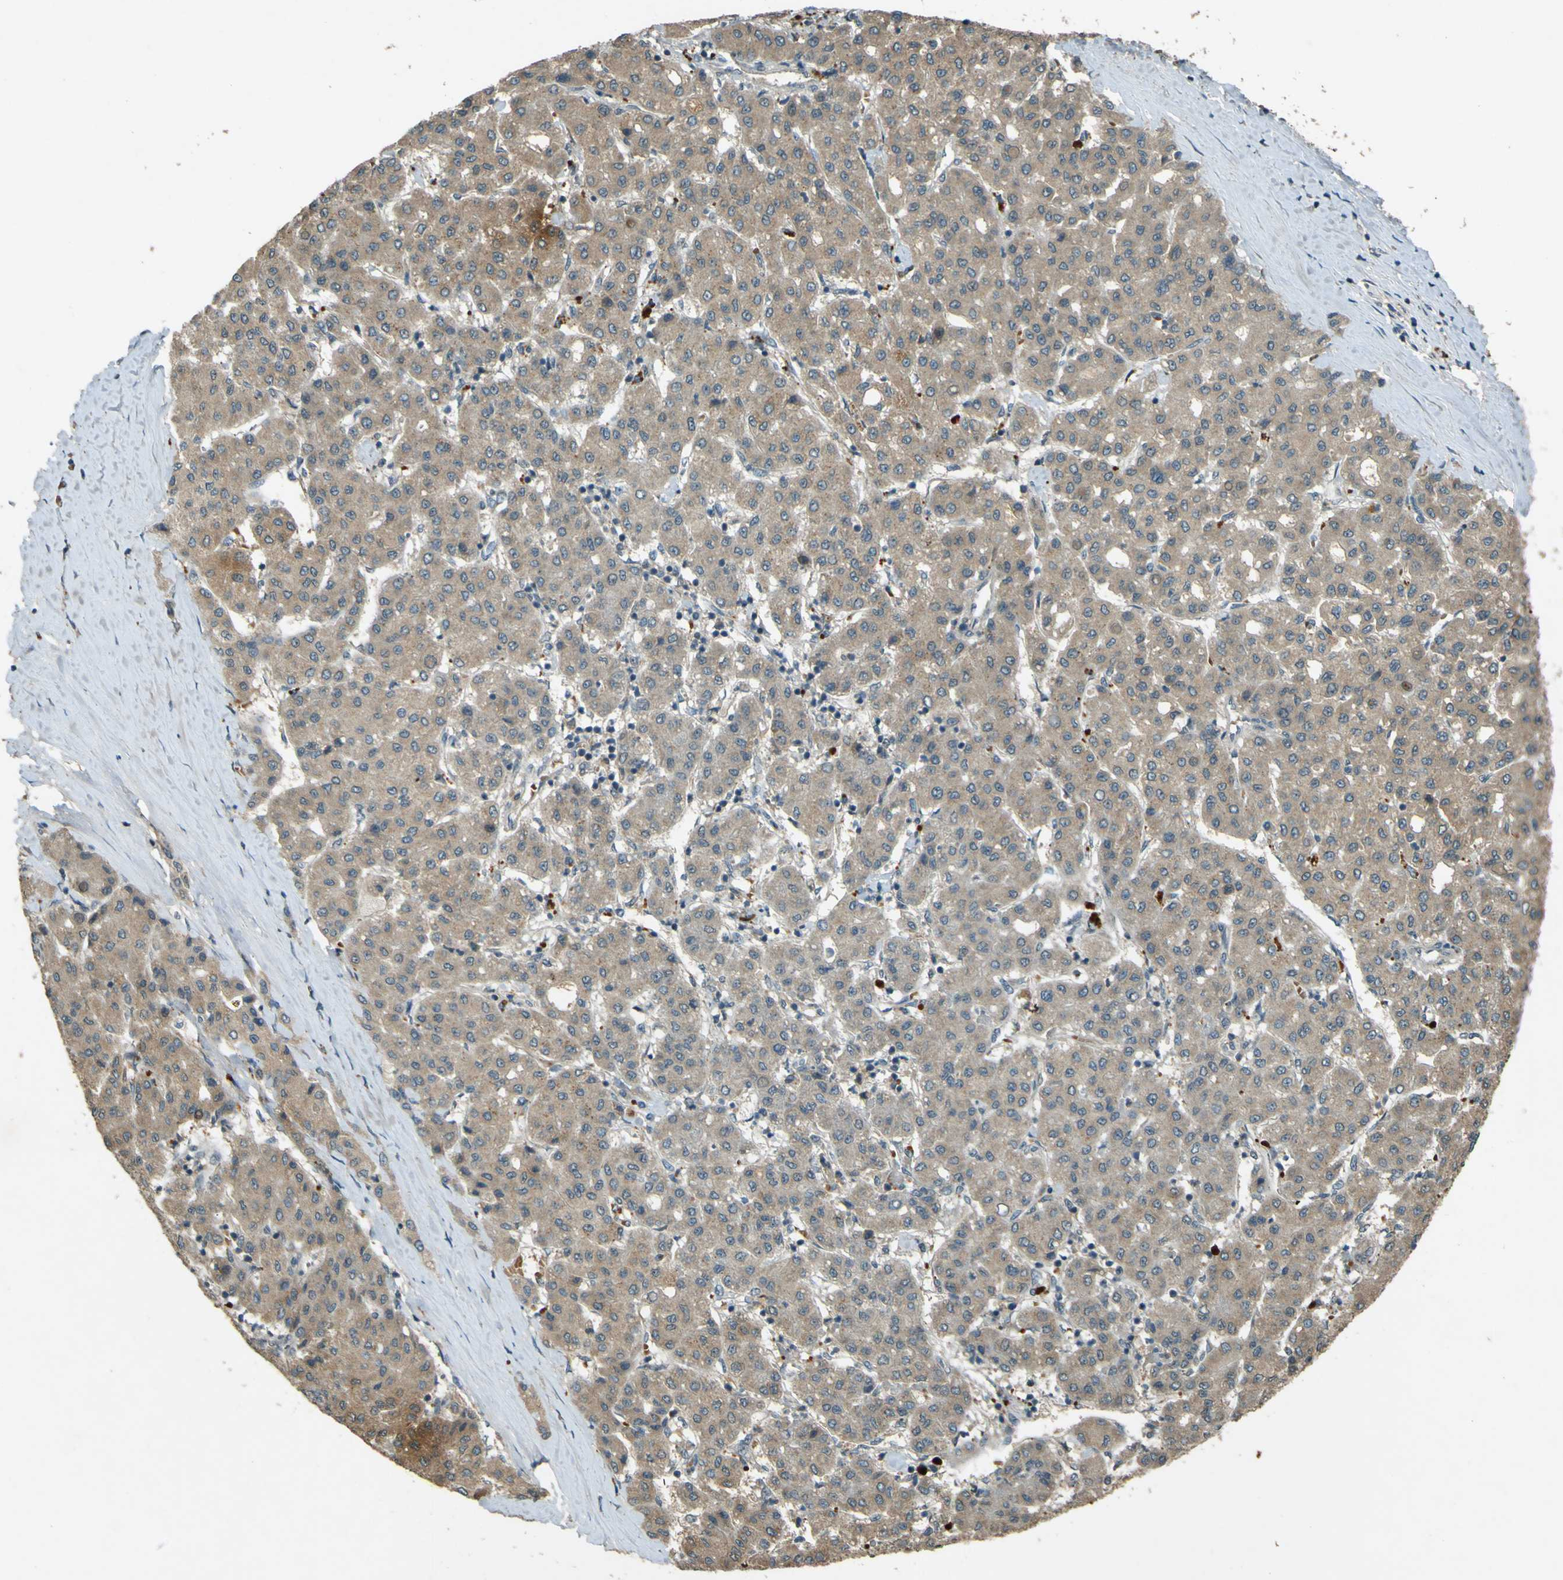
{"staining": {"intensity": "weak", "quantity": ">75%", "location": "cytoplasmic/membranous"}, "tissue": "liver cancer", "cell_type": "Tumor cells", "image_type": "cancer", "snomed": [{"axis": "morphology", "description": "Carcinoma, Hepatocellular, NOS"}, {"axis": "topography", "description": "Liver"}], "caption": "An image of liver cancer stained for a protein shows weak cytoplasmic/membranous brown staining in tumor cells.", "gene": "MPDZ", "patient": {"sex": "male", "age": 65}}